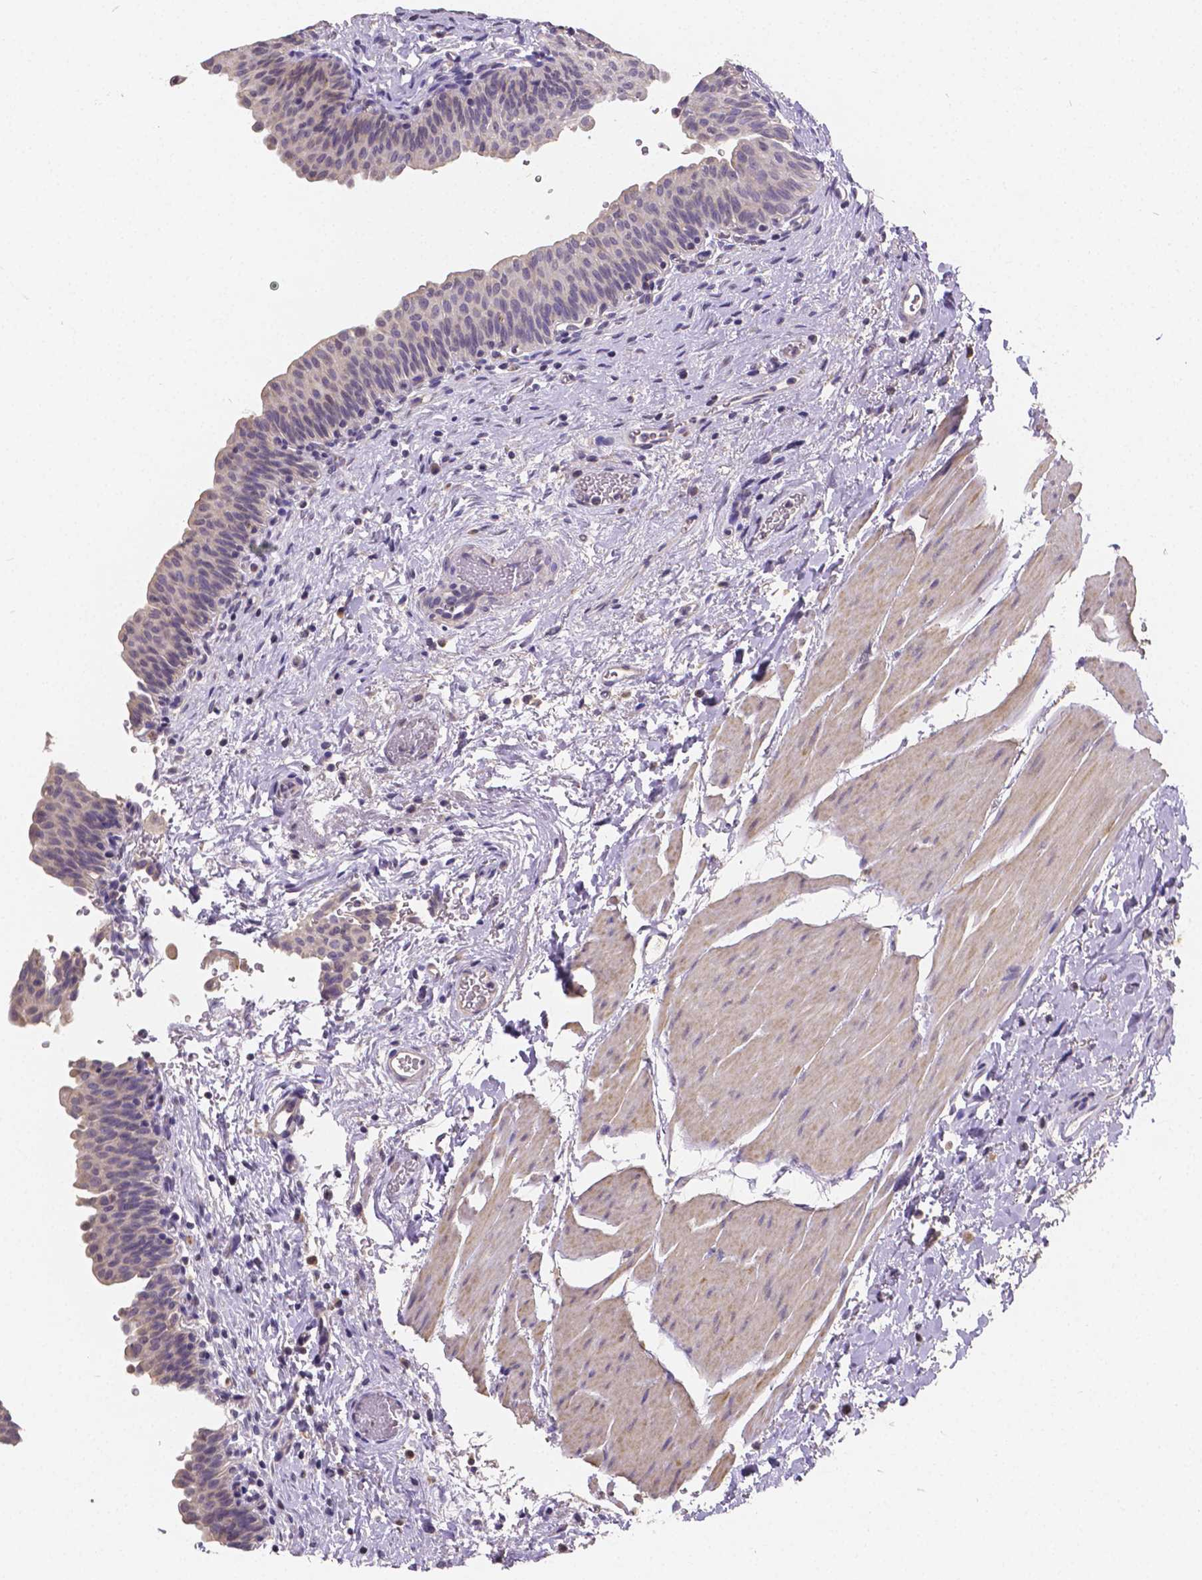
{"staining": {"intensity": "negative", "quantity": "none", "location": "none"}, "tissue": "urinary bladder", "cell_type": "Urothelial cells", "image_type": "normal", "snomed": [{"axis": "morphology", "description": "Normal tissue, NOS"}, {"axis": "topography", "description": "Urinary bladder"}], "caption": "DAB (3,3'-diaminobenzidine) immunohistochemical staining of benign human urinary bladder displays no significant positivity in urothelial cells. Brightfield microscopy of immunohistochemistry stained with DAB (brown) and hematoxylin (blue), captured at high magnification.", "gene": "CTNNA2", "patient": {"sex": "male", "age": 56}}